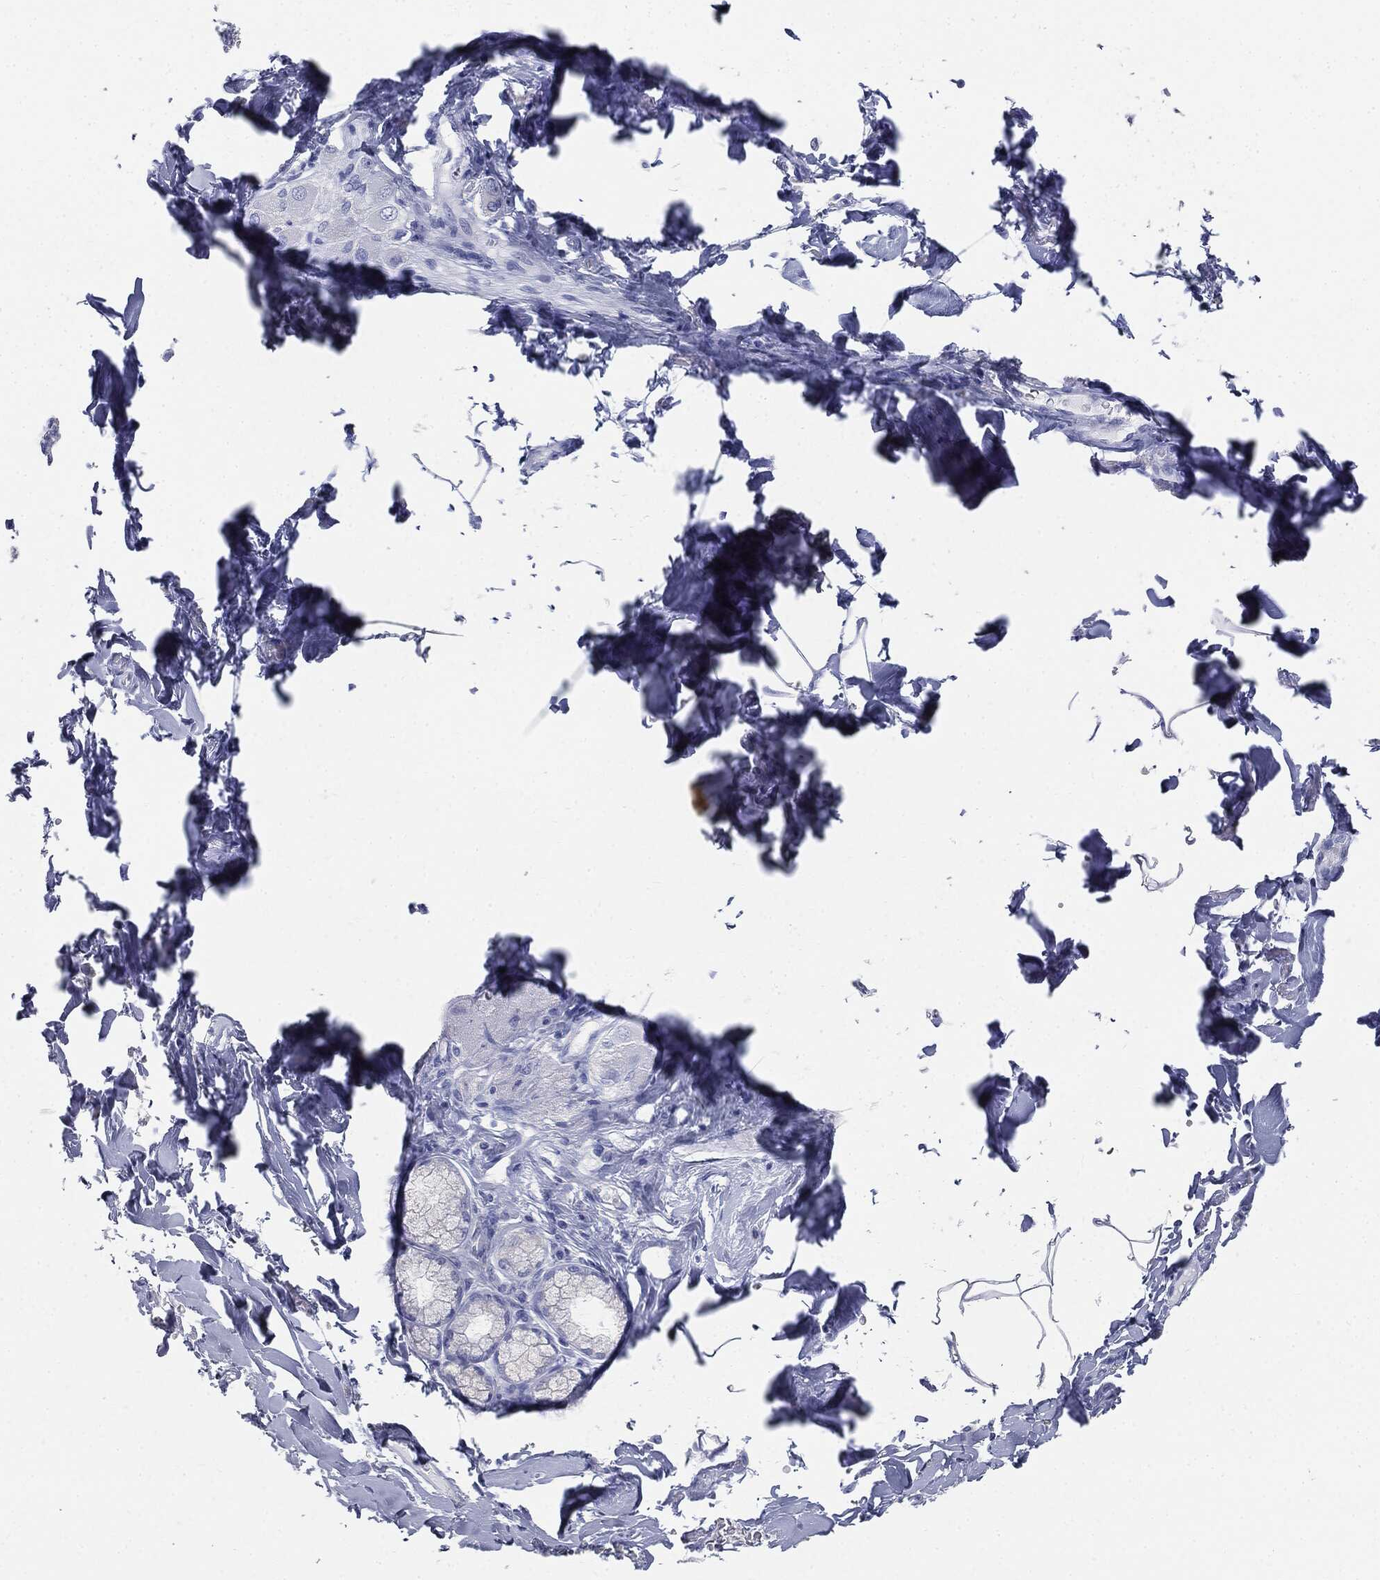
{"staining": {"intensity": "negative", "quantity": "none", "location": "none"}, "tissue": "adipose tissue", "cell_type": "Adipocytes", "image_type": "normal", "snomed": [{"axis": "morphology", "description": "Normal tissue, NOS"}, {"axis": "topography", "description": "Smooth muscle"}, {"axis": "topography", "description": "Duodenum"}, {"axis": "topography", "description": "Peripheral nerve tissue"}], "caption": "An immunohistochemistry histopathology image of unremarkable adipose tissue is shown. There is no staining in adipocytes of adipose tissue. (Brightfield microscopy of DAB immunohistochemistry (IHC) at high magnification).", "gene": "CUZD1", "patient": {"sex": "female", "age": 61}}